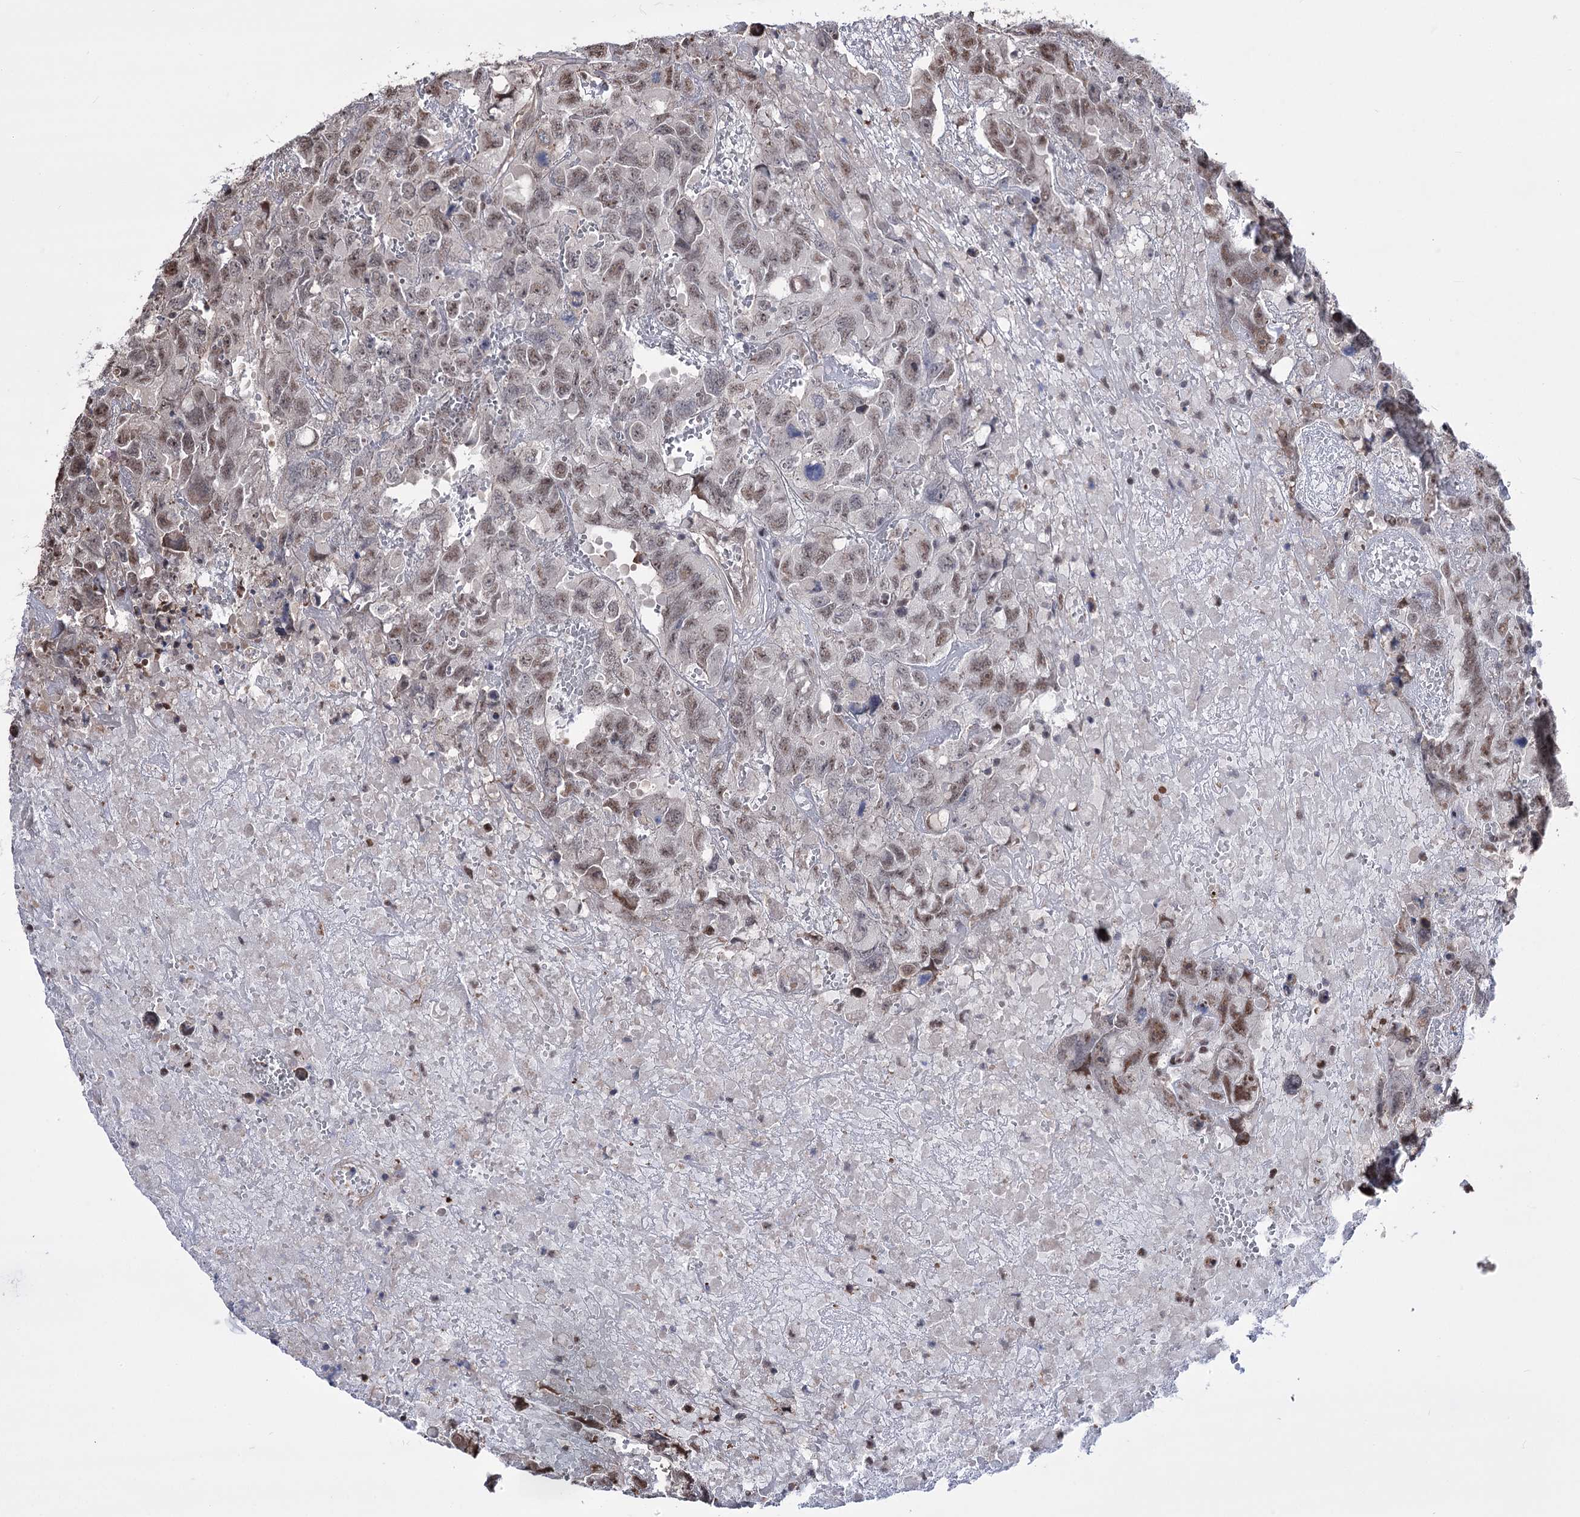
{"staining": {"intensity": "moderate", "quantity": ">75%", "location": "nuclear"}, "tissue": "testis cancer", "cell_type": "Tumor cells", "image_type": "cancer", "snomed": [{"axis": "morphology", "description": "Carcinoma, Embryonal, NOS"}, {"axis": "topography", "description": "Testis"}], "caption": "The photomicrograph demonstrates immunohistochemical staining of embryonal carcinoma (testis). There is moderate nuclear staining is present in approximately >75% of tumor cells.", "gene": "CHMP7", "patient": {"sex": "male", "age": 45}}